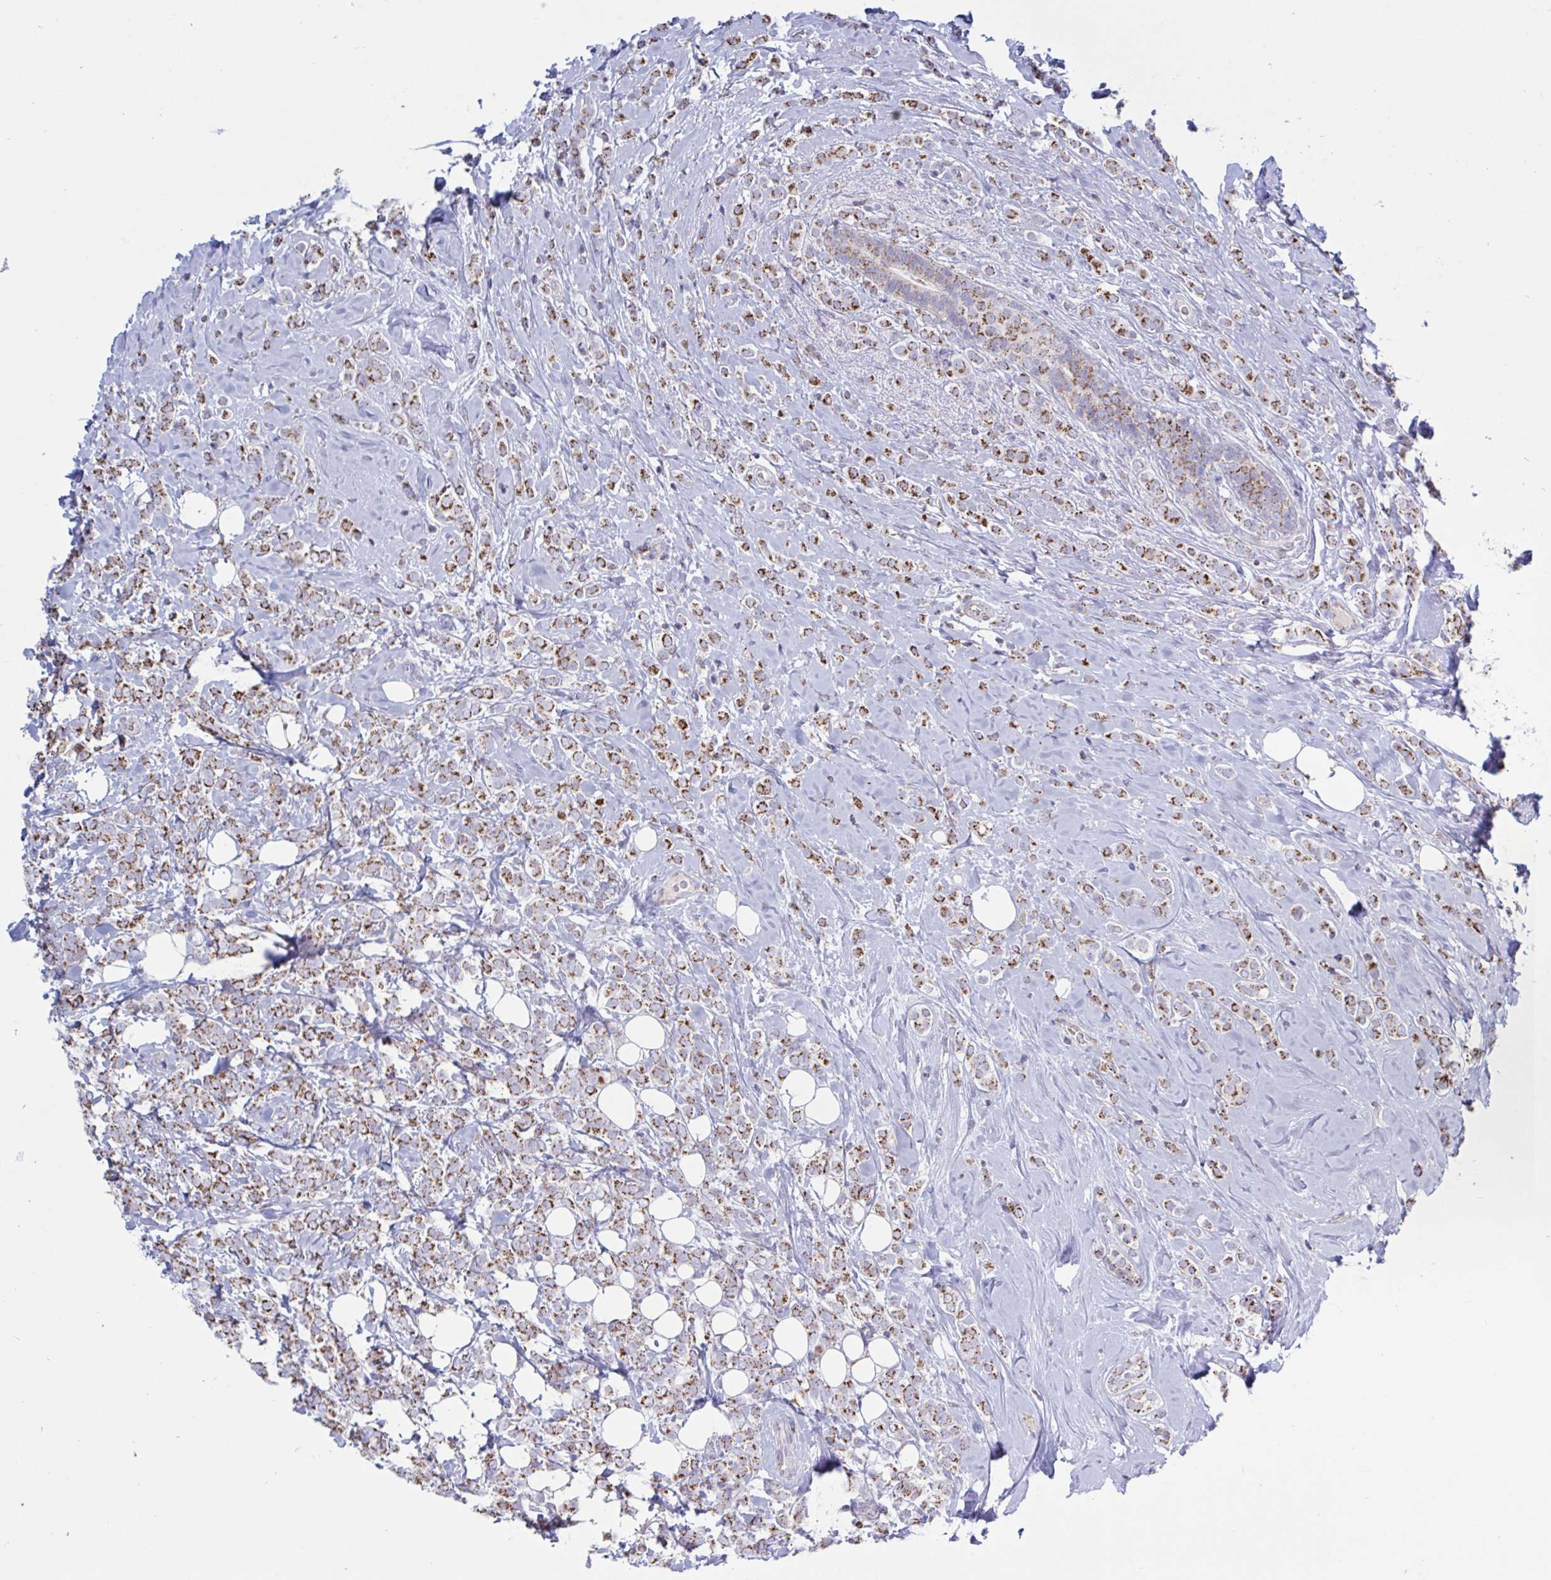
{"staining": {"intensity": "moderate", "quantity": ">75%", "location": "cytoplasmic/membranous"}, "tissue": "breast cancer", "cell_type": "Tumor cells", "image_type": "cancer", "snomed": [{"axis": "morphology", "description": "Lobular carcinoma"}, {"axis": "topography", "description": "Breast"}], "caption": "About >75% of tumor cells in human breast cancer display moderate cytoplasmic/membranous protein expression as visualized by brown immunohistochemical staining.", "gene": "HSPE1", "patient": {"sex": "female", "age": 49}}